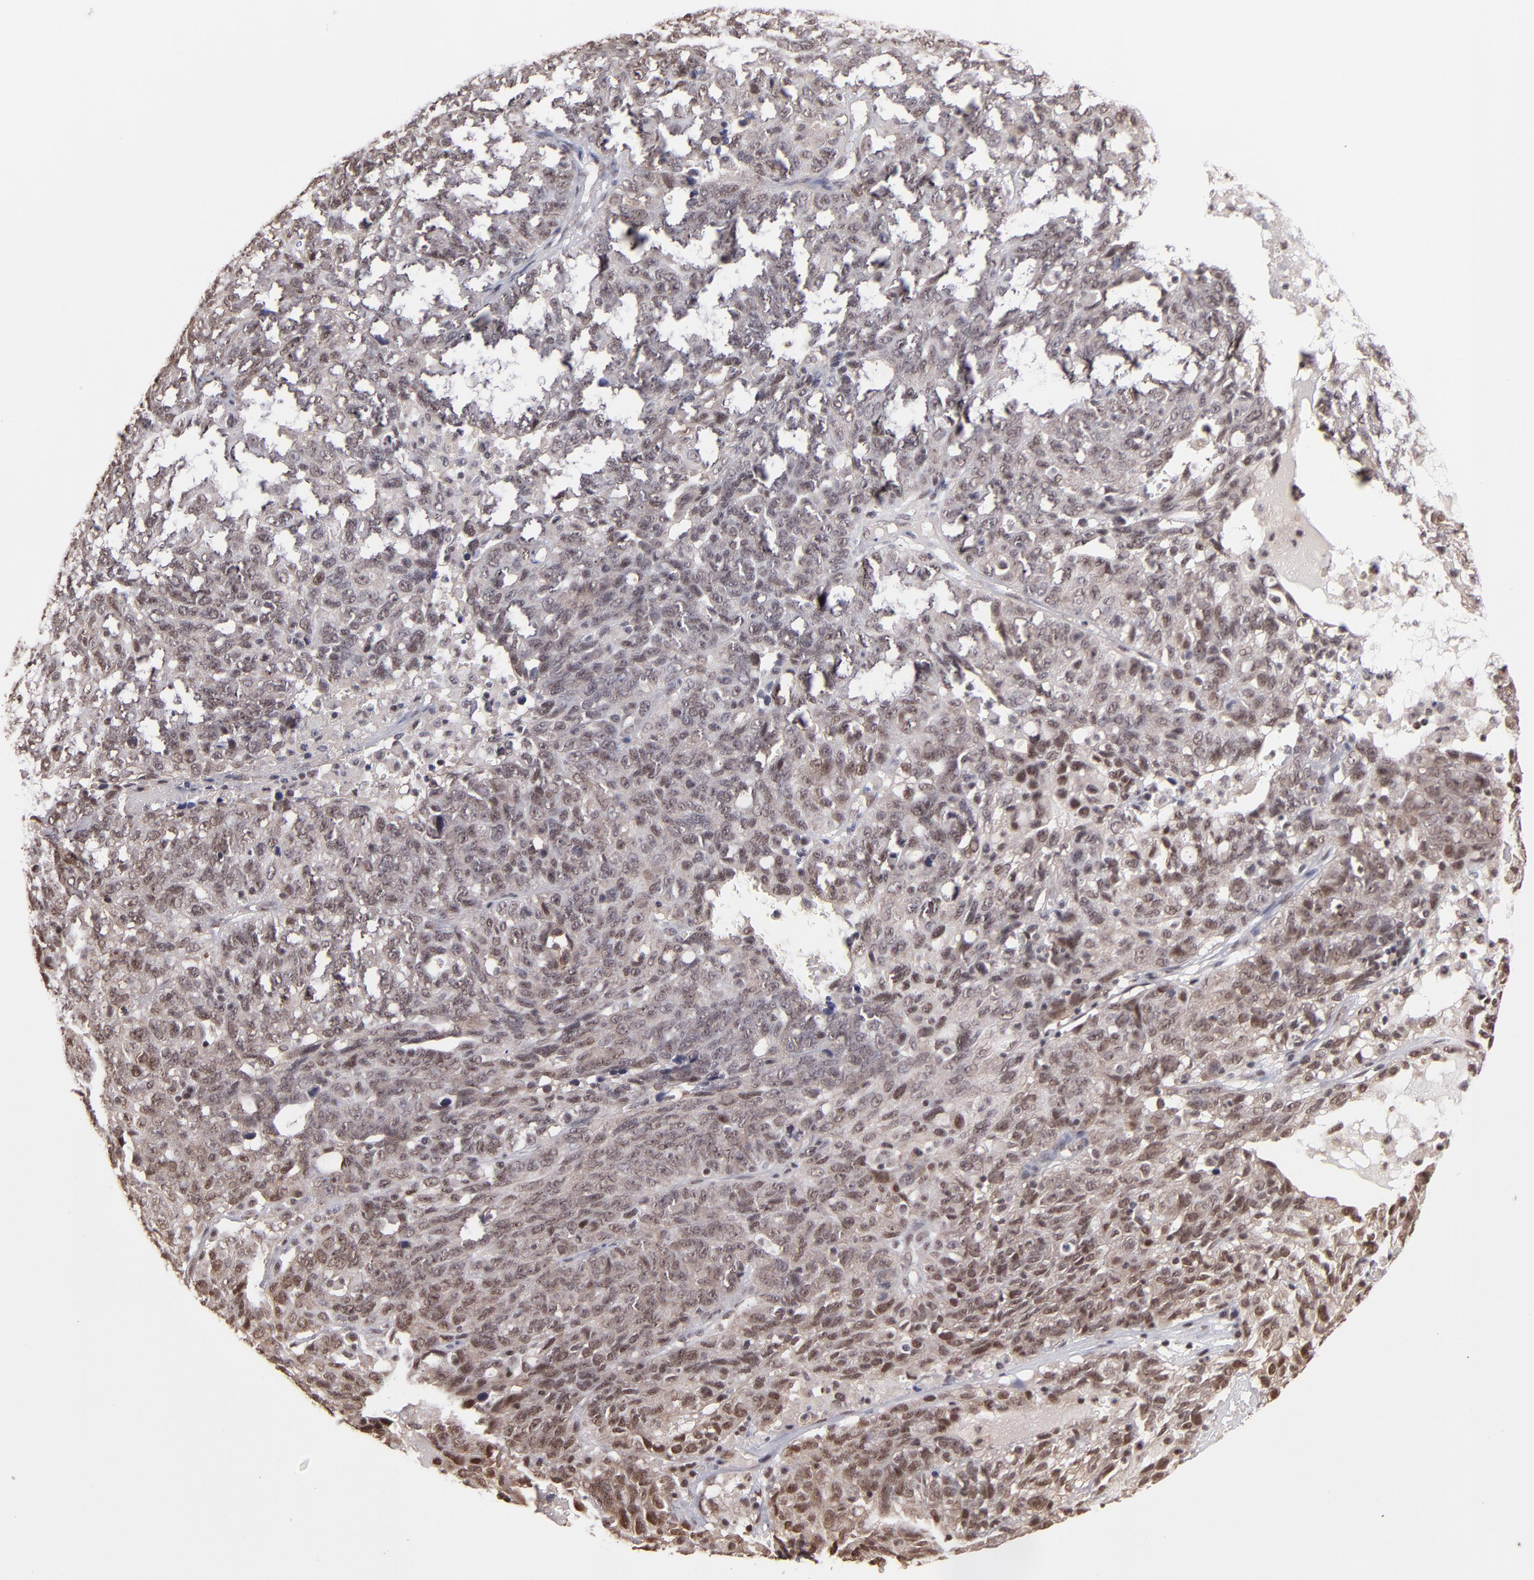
{"staining": {"intensity": "weak", "quantity": "25%-75%", "location": "nuclear"}, "tissue": "ovarian cancer", "cell_type": "Tumor cells", "image_type": "cancer", "snomed": [{"axis": "morphology", "description": "Cystadenocarcinoma, serous, NOS"}, {"axis": "topography", "description": "Ovary"}], "caption": "The histopathology image reveals staining of ovarian cancer, revealing weak nuclear protein positivity (brown color) within tumor cells.", "gene": "TERF2", "patient": {"sex": "female", "age": 71}}